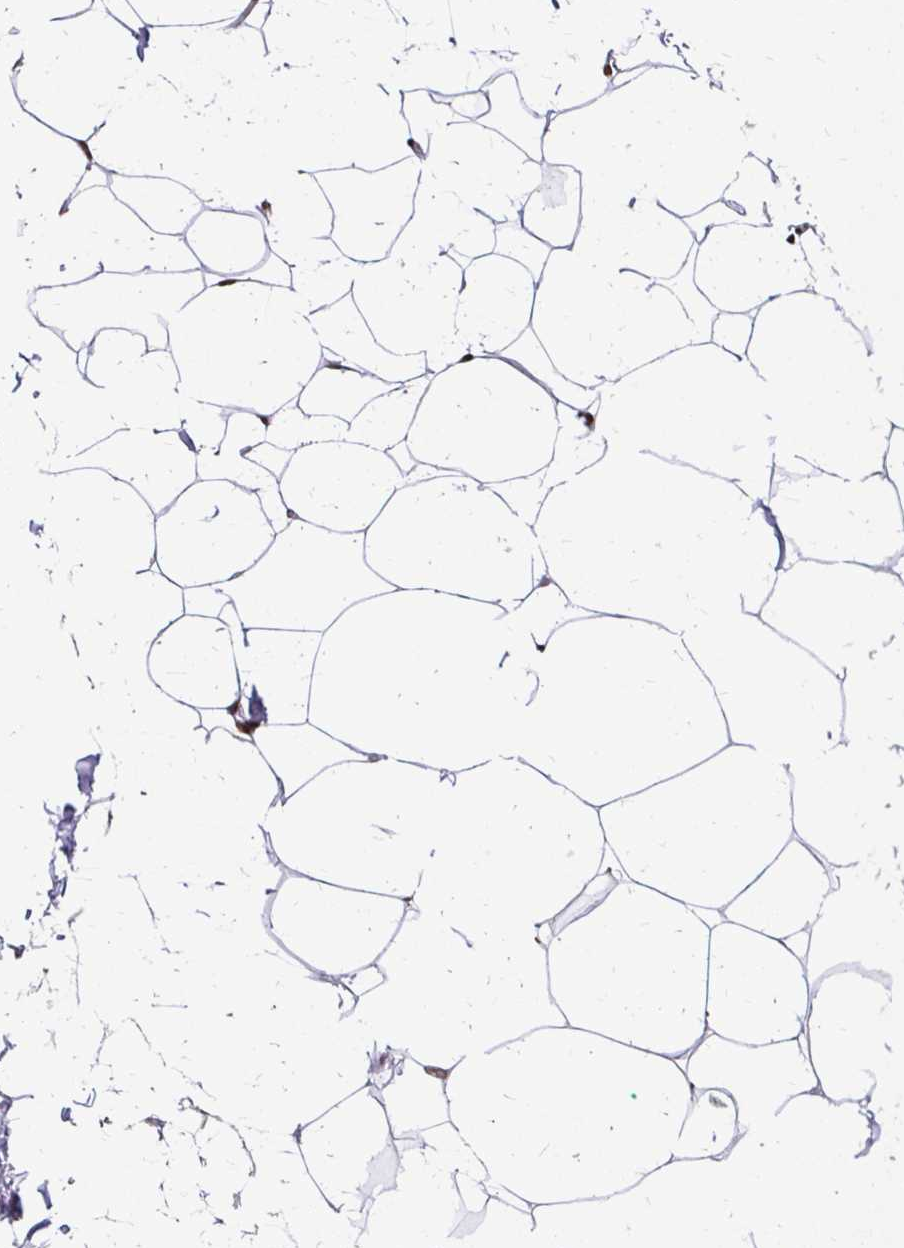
{"staining": {"intensity": "moderate", "quantity": "25%-75%", "location": "nuclear"}, "tissue": "adipose tissue", "cell_type": "Adipocytes", "image_type": "normal", "snomed": [{"axis": "morphology", "description": "Normal tissue, NOS"}, {"axis": "topography", "description": "Soft tissue"}, {"axis": "topography", "description": "Adipose tissue"}, {"axis": "topography", "description": "Vascular tissue"}, {"axis": "topography", "description": "Peripheral nerve tissue"}], "caption": "Adipose tissue stained for a protein reveals moderate nuclear positivity in adipocytes. The protein is shown in brown color, while the nuclei are stained blue.", "gene": "GLYR1", "patient": {"sex": "male", "age": 29}}